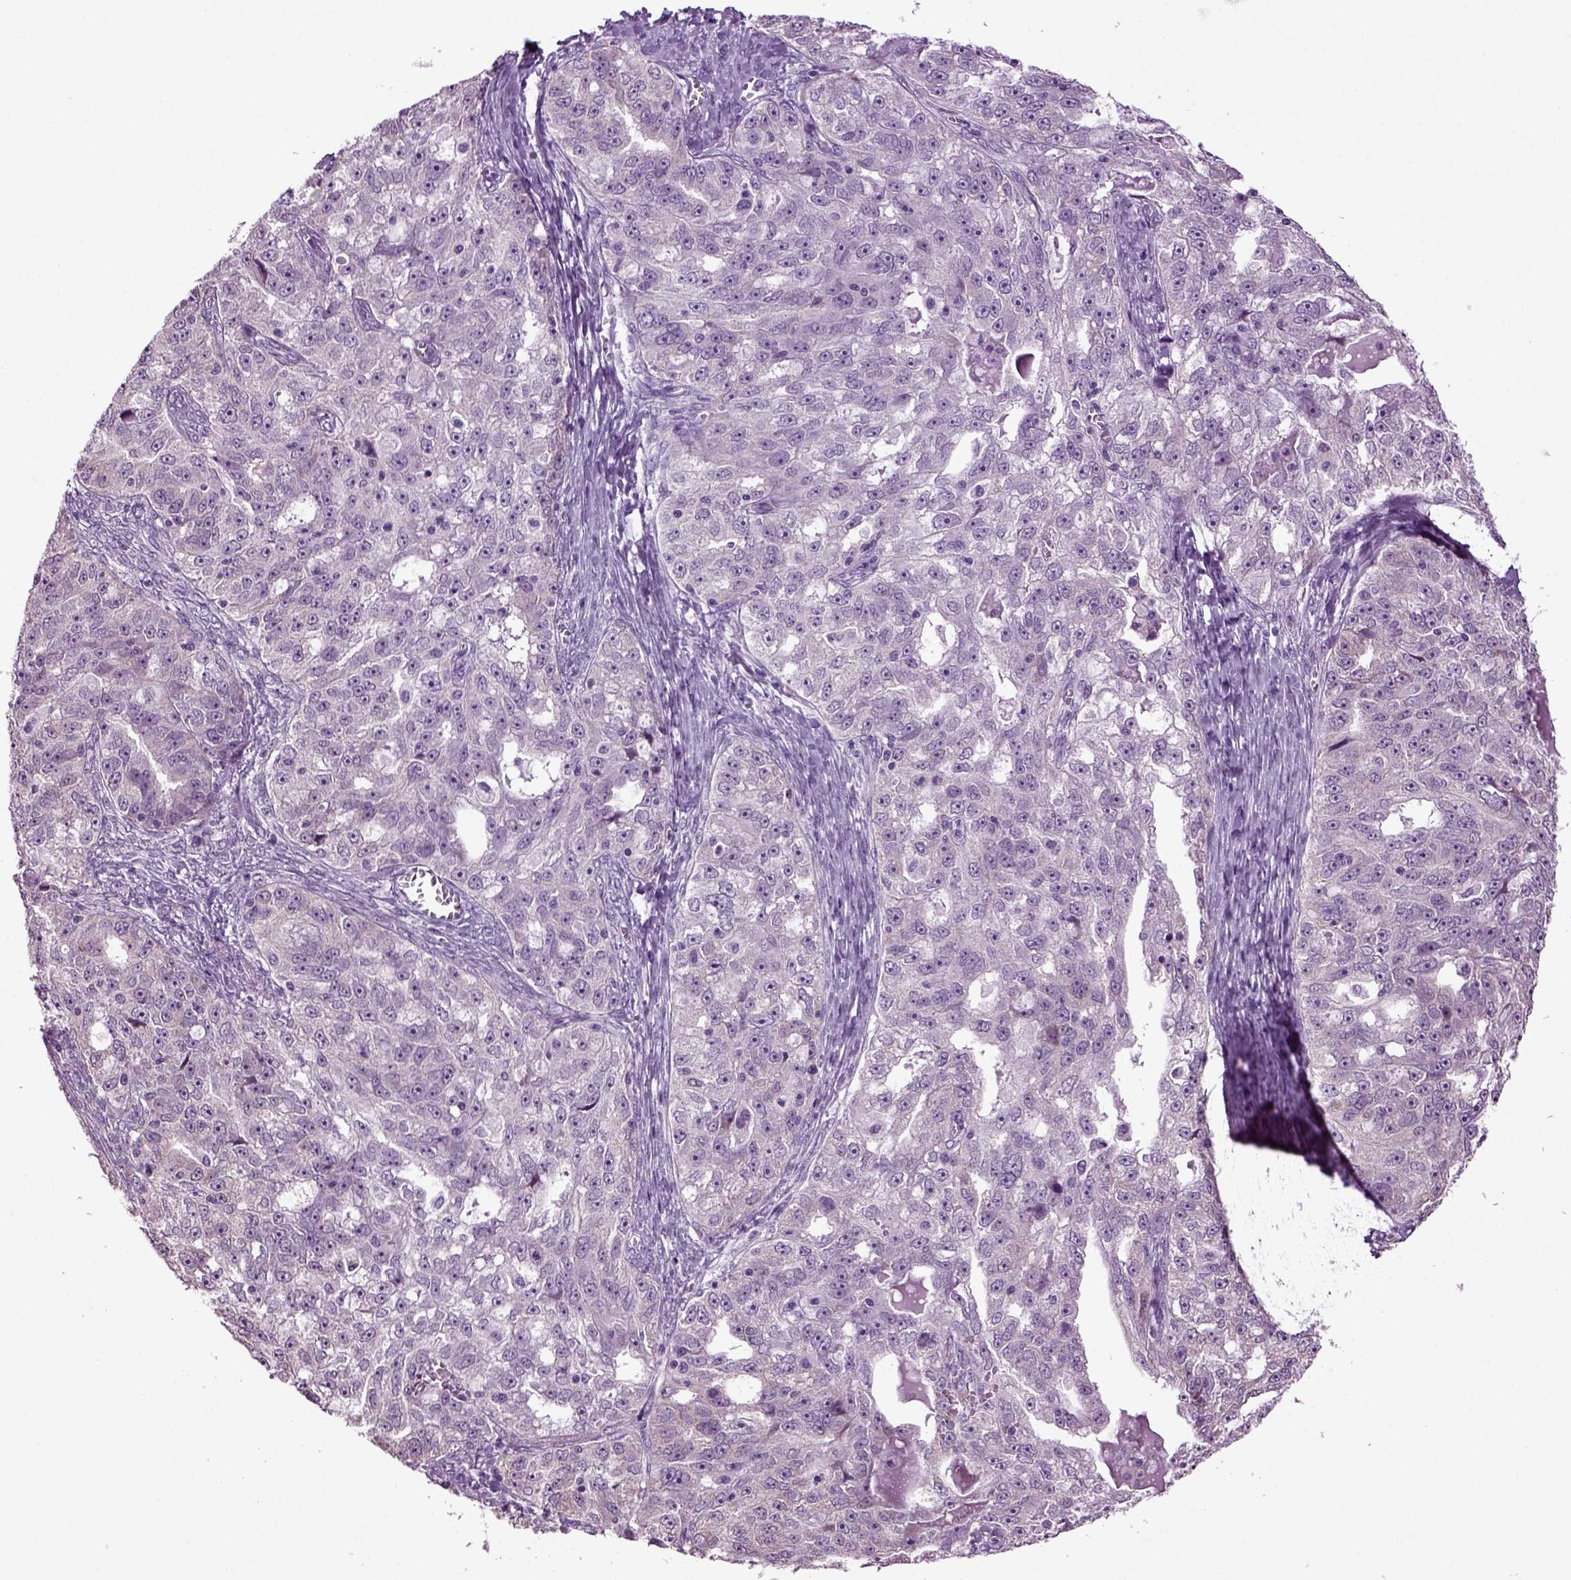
{"staining": {"intensity": "negative", "quantity": "none", "location": "none"}, "tissue": "ovarian cancer", "cell_type": "Tumor cells", "image_type": "cancer", "snomed": [{"axis": "morphology", "description": "Cystadenocarcinoma, serous, NOS"}, {"axis": "topography", "description": "Ovary"}], "caption": "This is a micrograph of IHC staining of ovarian serous cystadenocarcinoma, which shows no positivity in tumor cells. The staining was performed using DAB (3,3'-diaminobenzidine) to visualize the protein expression in brown, while the nuclei were stained in blue with hematoxylin (Magnification: 20x).", "gene": "PLCH2", "patient": {"sex": "female", "age": 51}}